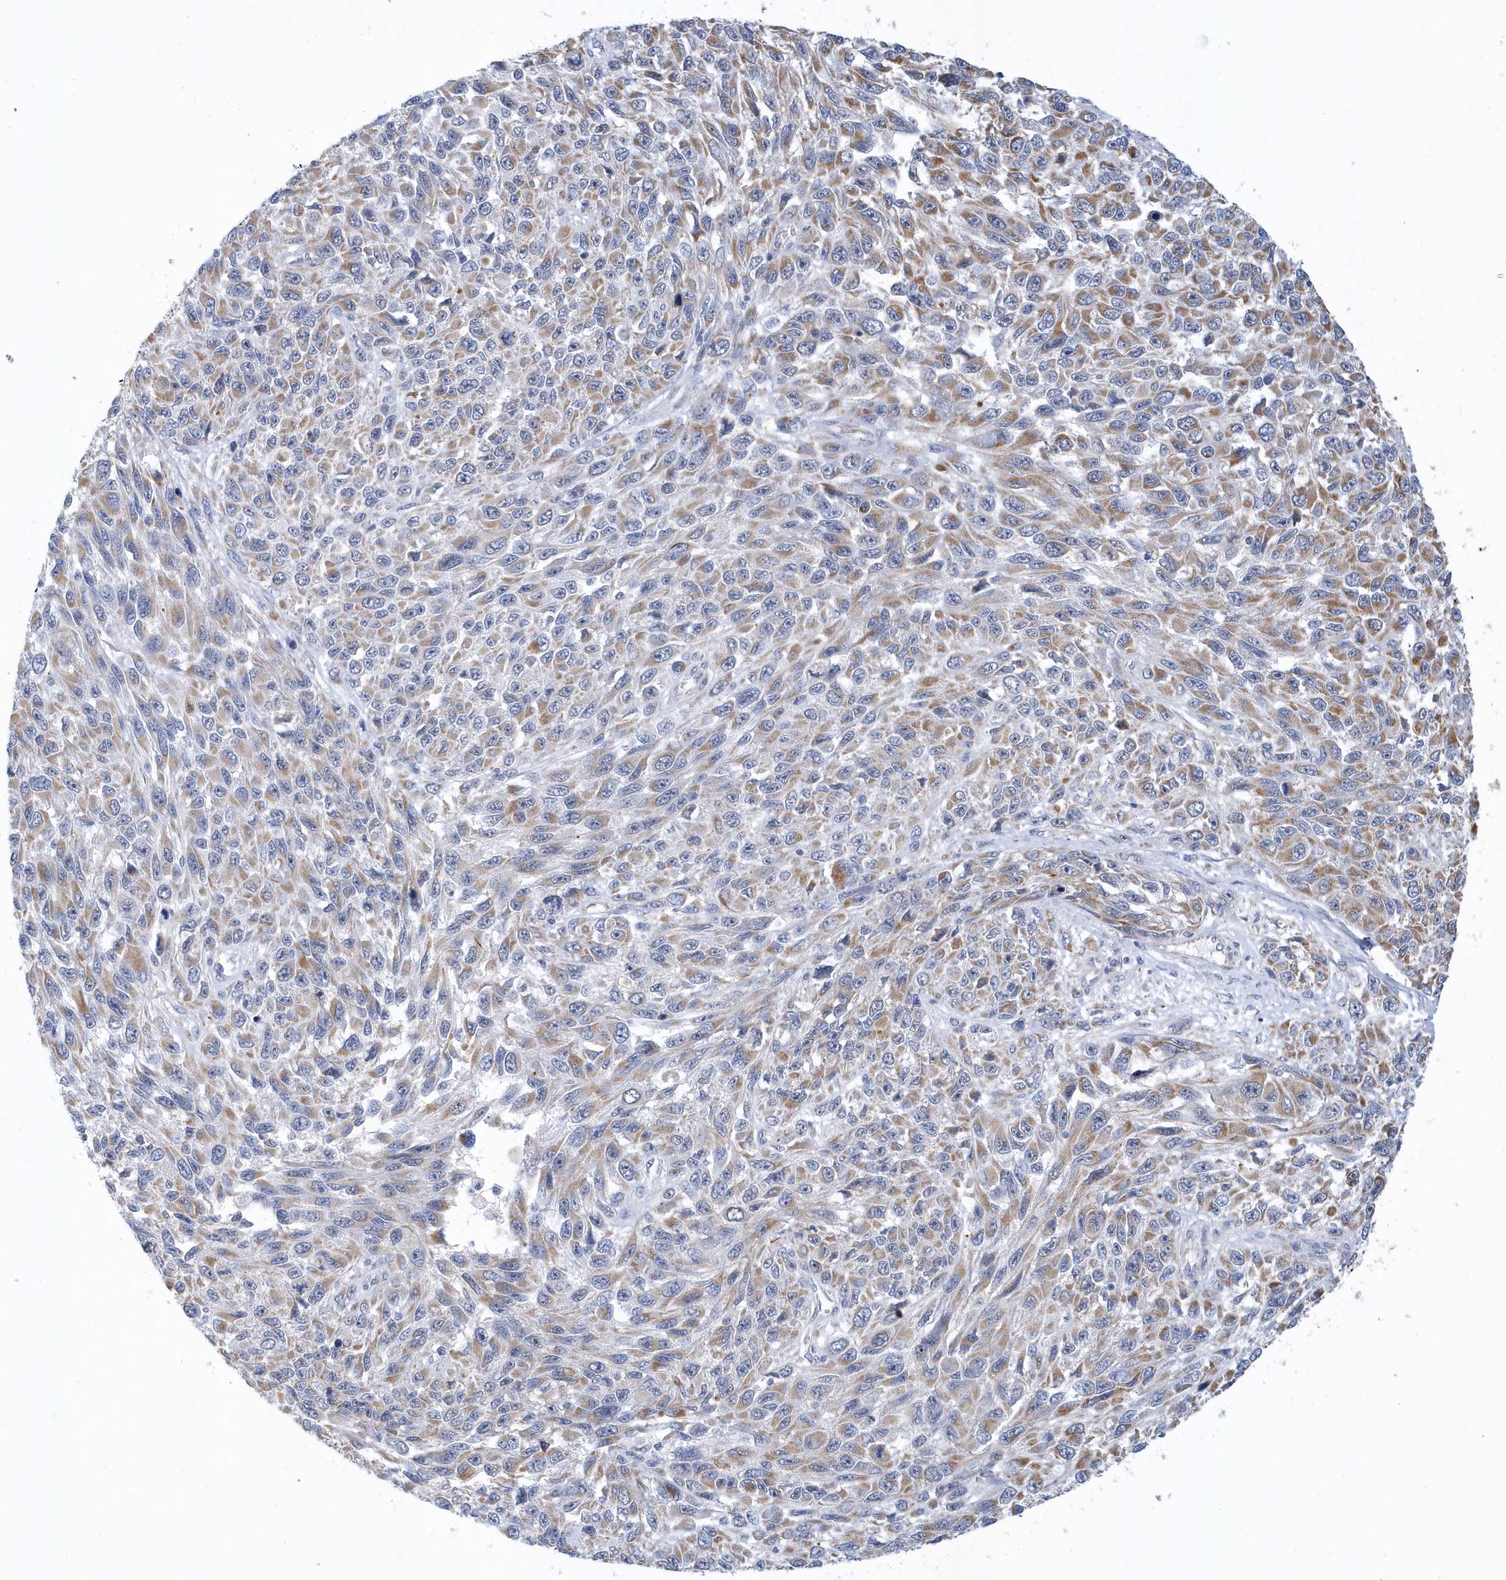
{"staining": {"intensity": "moderate", "quantity": ">75%", "location": "cytoplasmic/membranous"}, "tissue": "melanoma", "cell_type": "Tumor cells", "image_type": "cancer", "snomed": [{"axis": "morphology", "description": "Malignant melanoma, NOS"}, {"axis": "topography", "description": "Skin"}], "caption": "Malignant melanoma stained for a protein shows moderate cytoplasmic/membranous positivity in tumor cells. Using DAB (brown) and hematoxylin (blue) stains, captured at high magnification using brightfield microscopy.", "gene": "VWA5B2", "patient": {"sex": "female", "age": 96}}